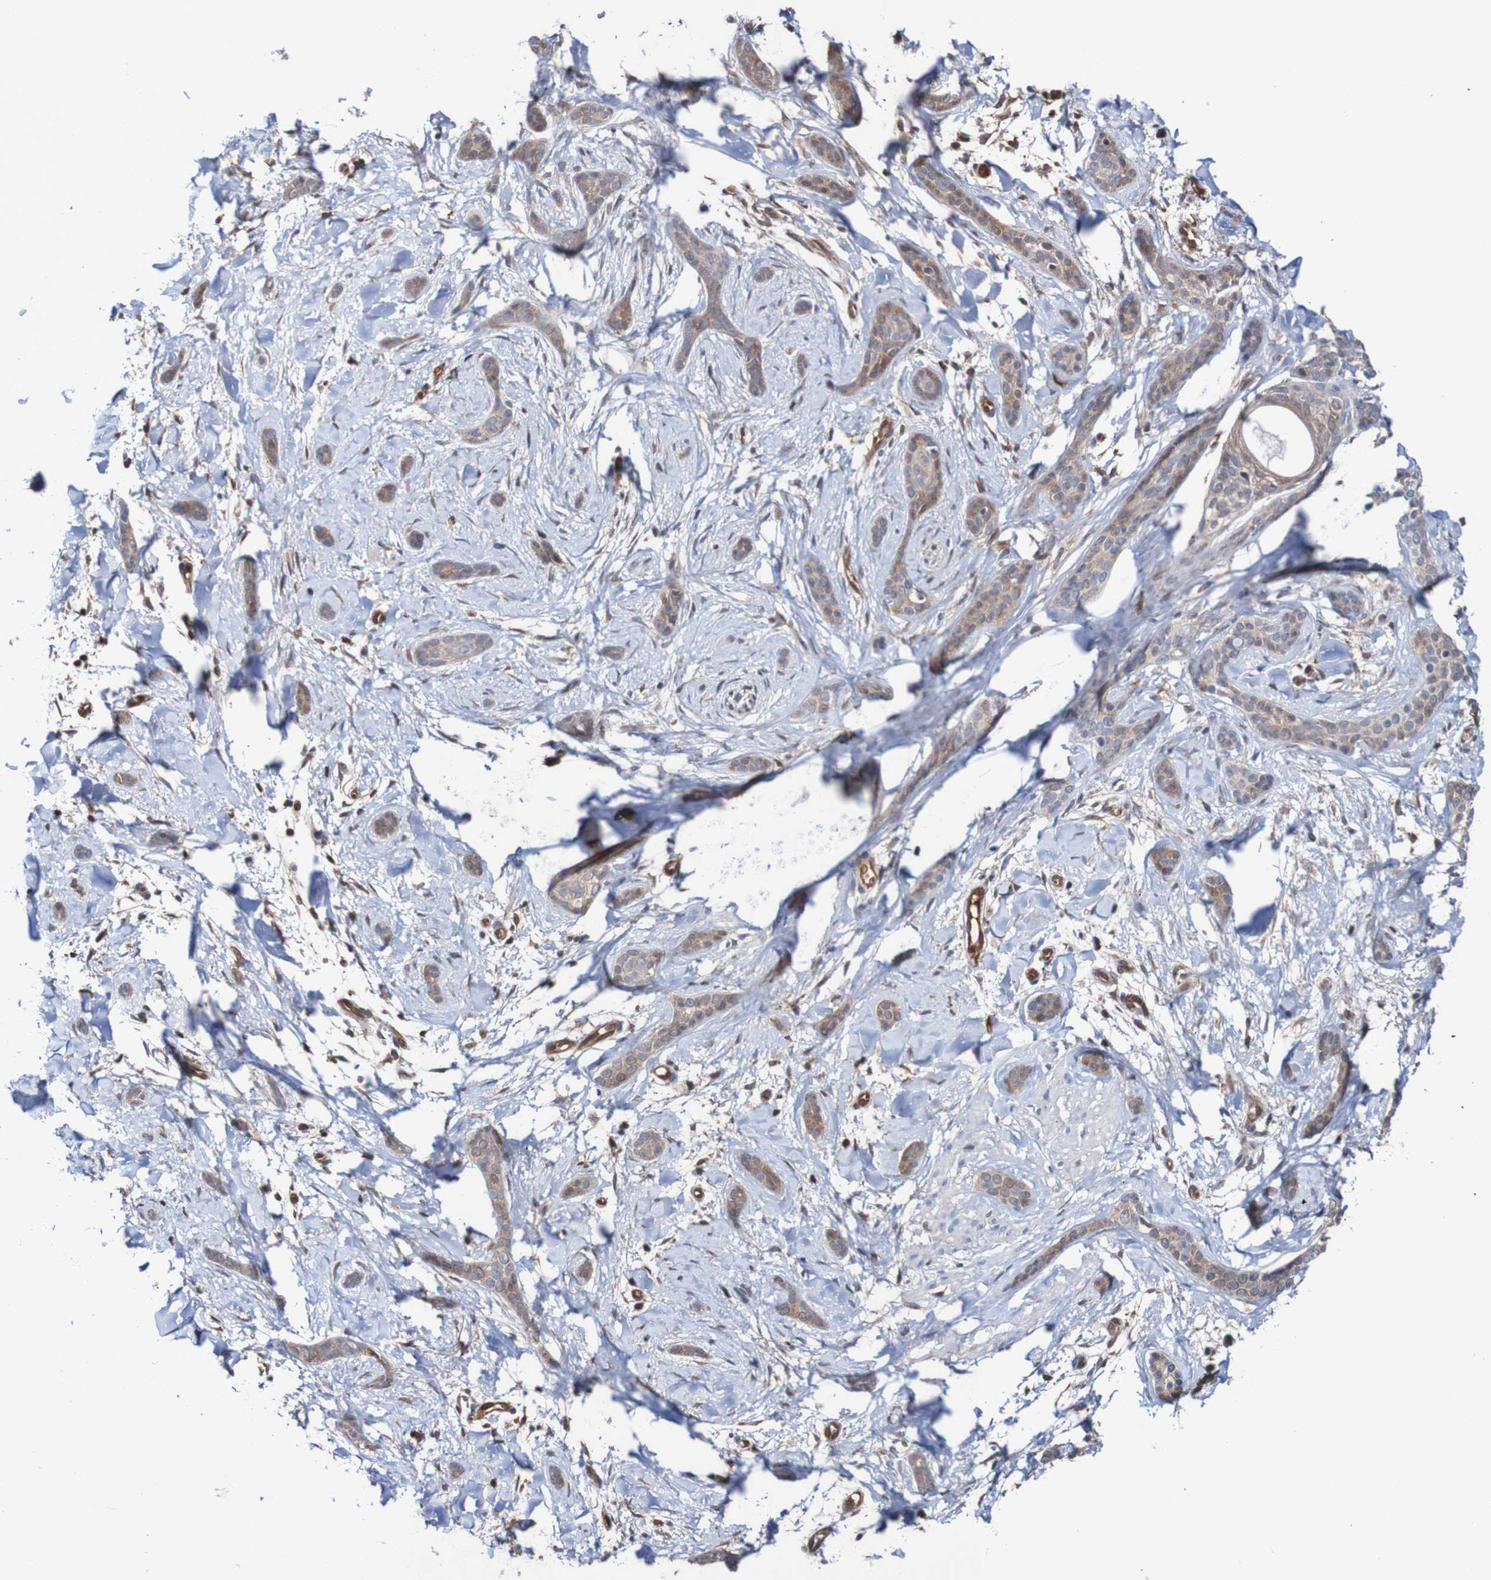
{"staining": {"intensity": "weak", "quantity": ">75%", "location": "cytoplasmic/membranous"}, "tissue": "skin cancer", "cell_type": "Tumor cells", "image_type": "cancer", "snomed": [{"axis": "morphology", "description": "Basal cell carcinoma"}, {"axis": "morphology", "description": "Adnexal tumor, benign"}, {"axis": "topography", "description": "Skin"}], "caption": "Immunohistochemistry photomicrograph of human skin basal cell carcinoma stained for a protein (brown), which shows low levels of weak cytoplasmic/membranous positivity in about >75% of tumor cells.", "gene": "RIGI", "patient": {"sex": "female", "age": 42}}